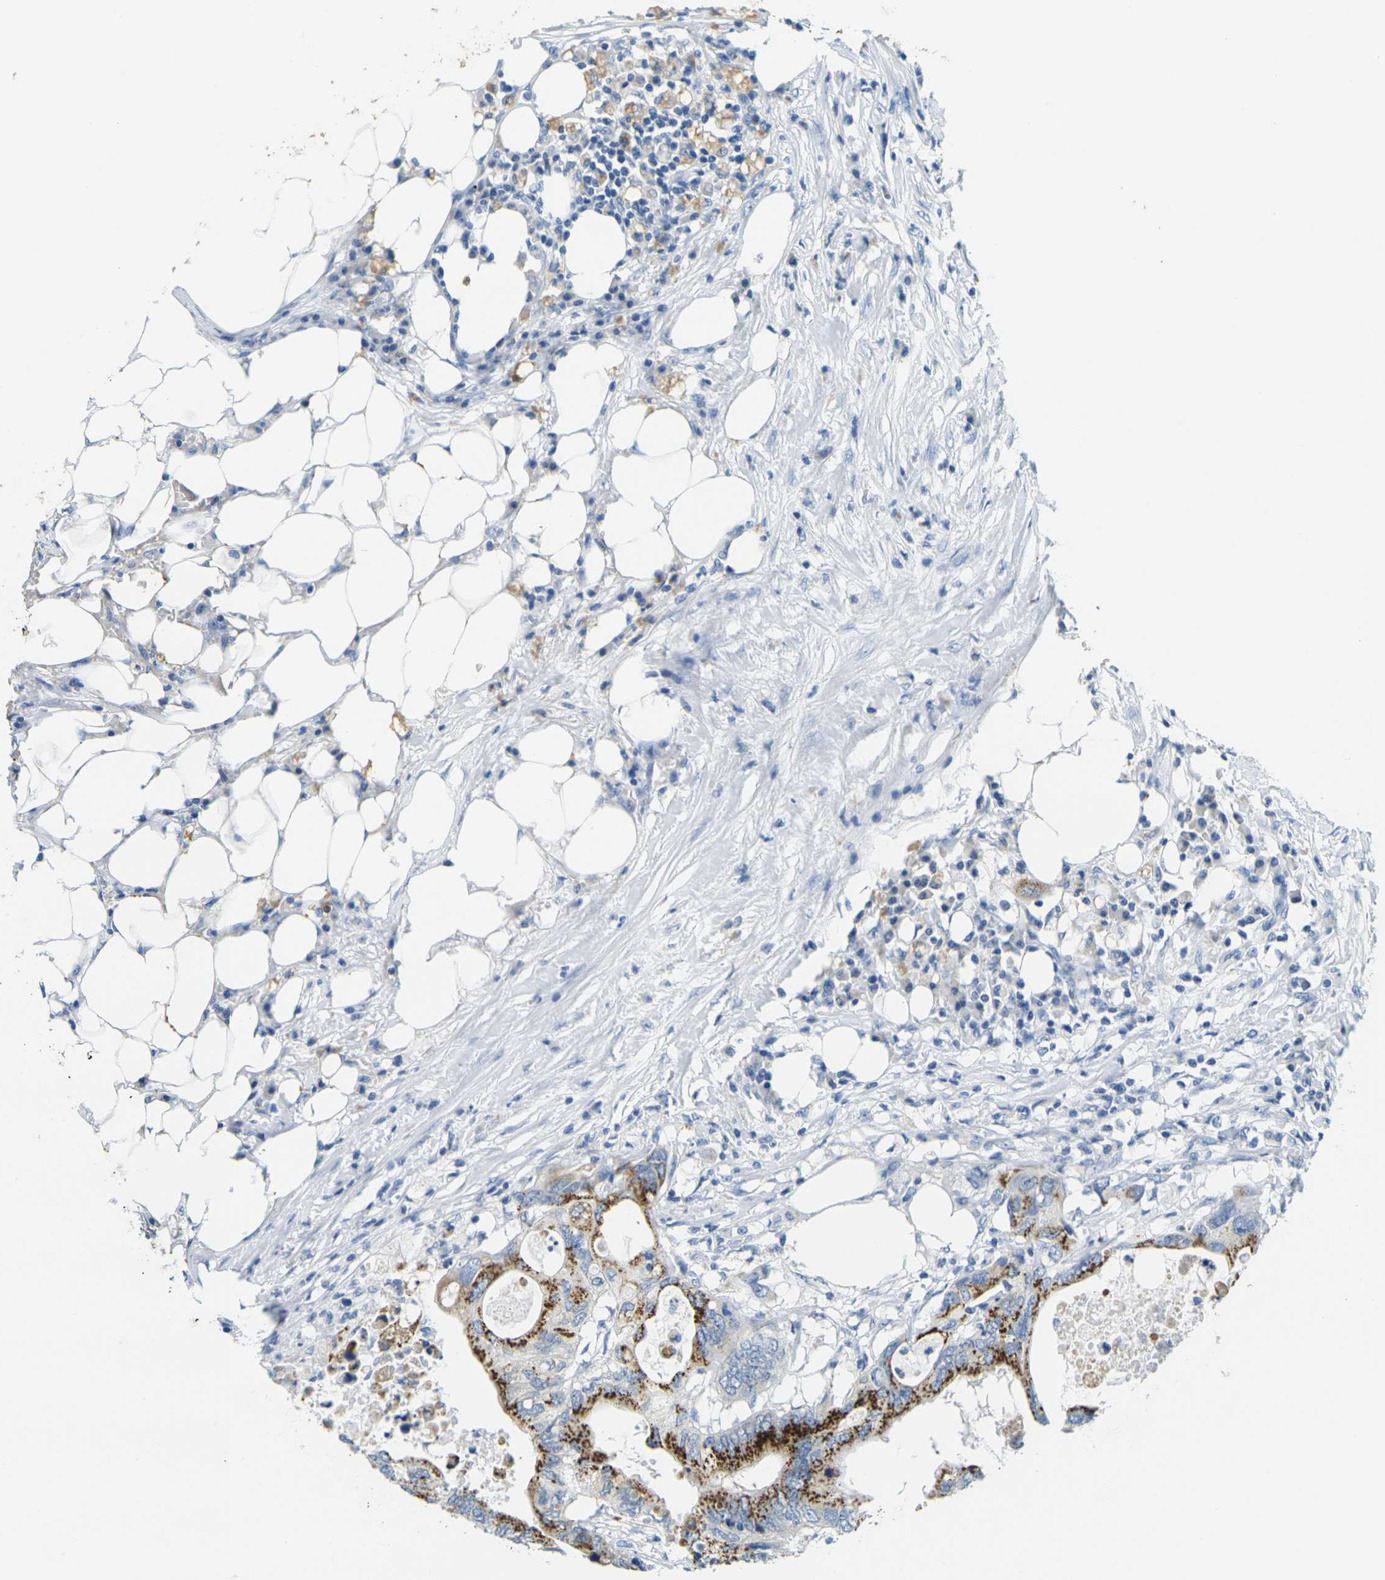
{"staining": {"intensity": "strong", "quantity": "25%-75%", "location": "cytoplasmic/membranous"}, "tissue": "colorectal cancer", "cell_type": "Tumor cells", "image_type": "cancer", "snomed": [{"axis": "morphology", "description": "Adenocarcinoma, NOS"}, {"axis": "topography", "description": "Colon"}], "caption": "Immunohistochemistry (IHC) micrograph of neoplastic tissue: human adenocarcinoma (colorectal) stained using immunohistochemistry (IHC) reveals high levels of strong protein expression localized specifically in the cytoplasmic/membranous of tumor cells, appearing as a cytoplasmic/membranous brown color.", "gene": "FAM3D", "patient": {"sex": "male", "age": 71}}